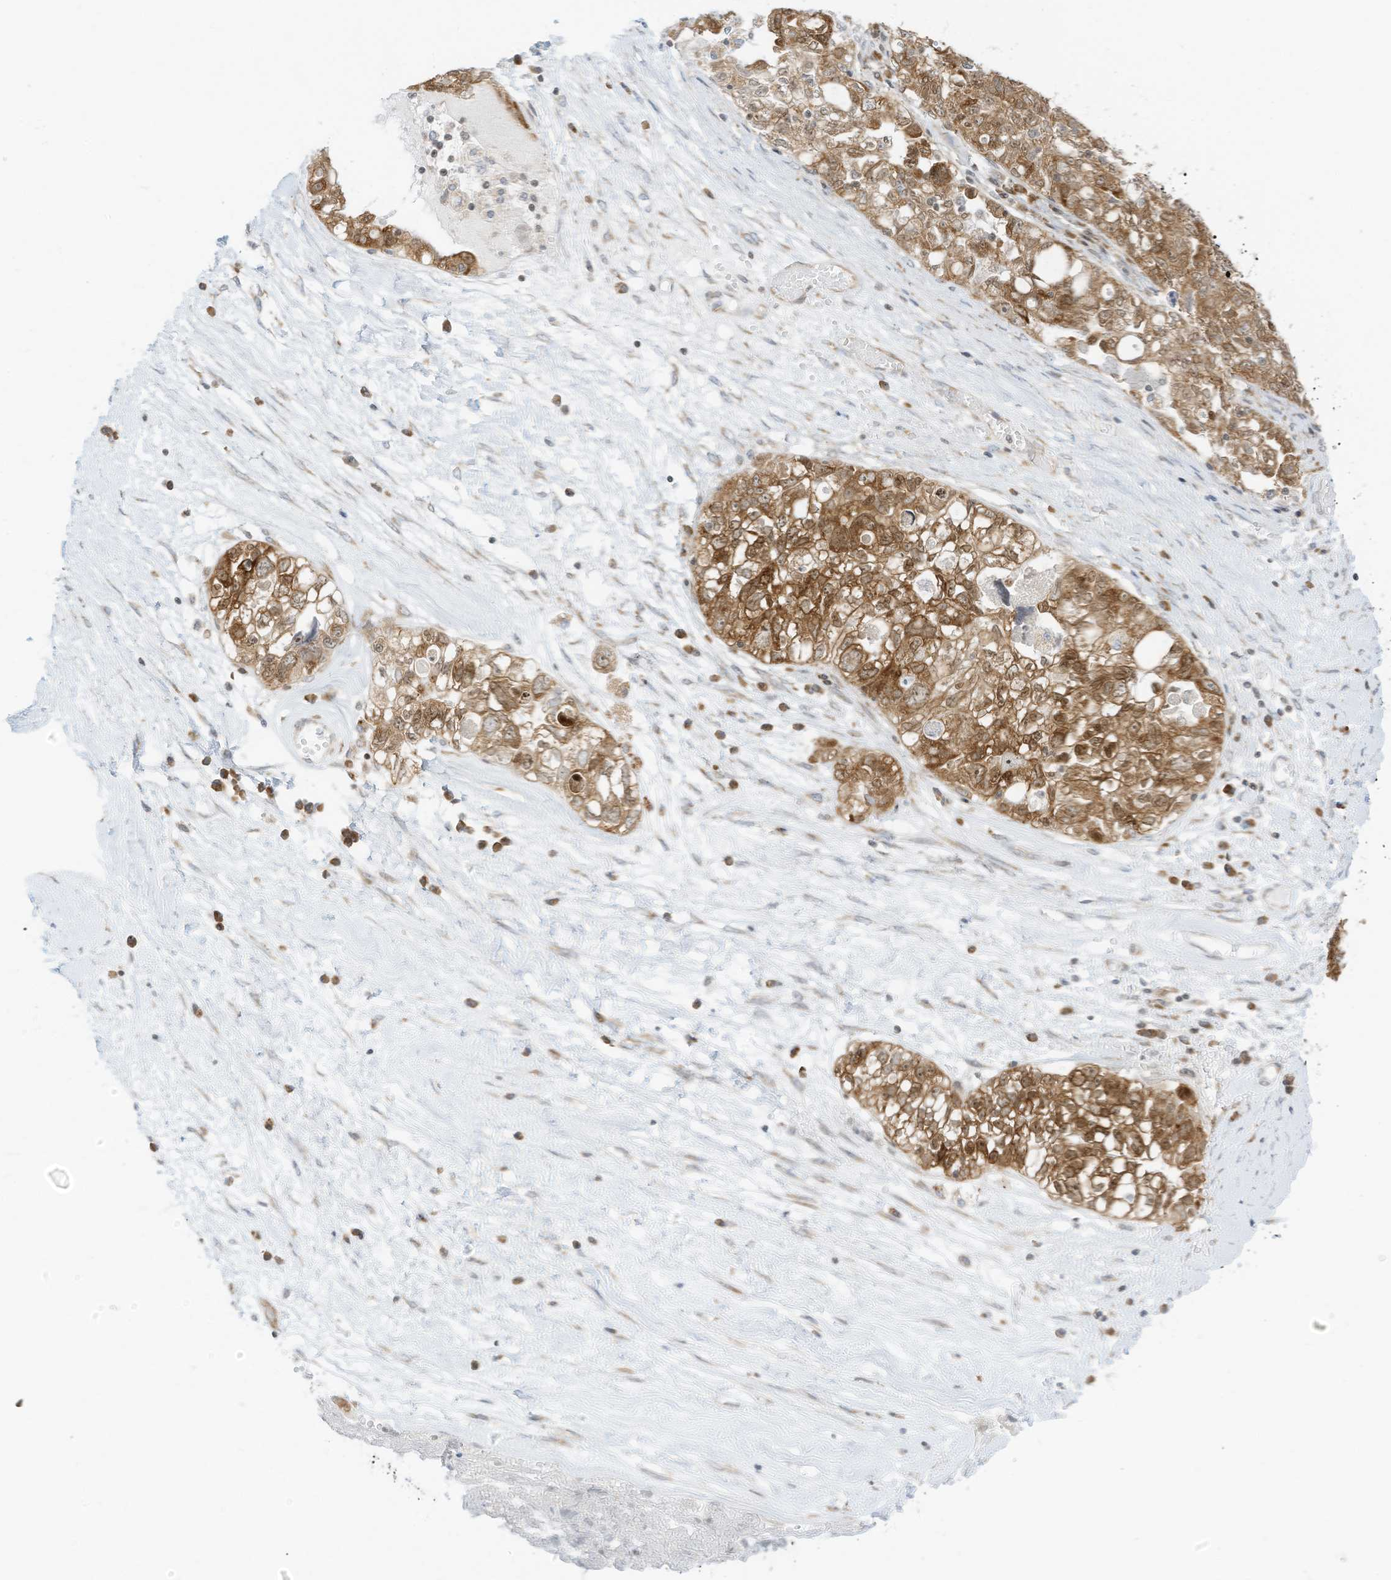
{"staining": {"intensity": "moderate", "quantity": ">75%", "location": "cytoplasmic/membranous,nuclear"}, "tissue": "ovarian cancer", "cell_type": "Tumor cells", "image_type": "cancer", "snomed": [{"axis": "morphology", "description": "Carcinoma, NOS"}, {"axis": "morphology", "description": "Cystadenocarcinoma, serous, NOS"}, {"axis": "topography", "description": "Ovary"}], "caption": "DAB (3,3'-diaminobenzidine) immunohistochemical staining of ovarian cancer shows moderate cytoplasmic/membranous and nuclear protein staining in approximately >75% of tumor cells.", "gene": "EDF1", "patient": {"sex": "female", "age": 69}}